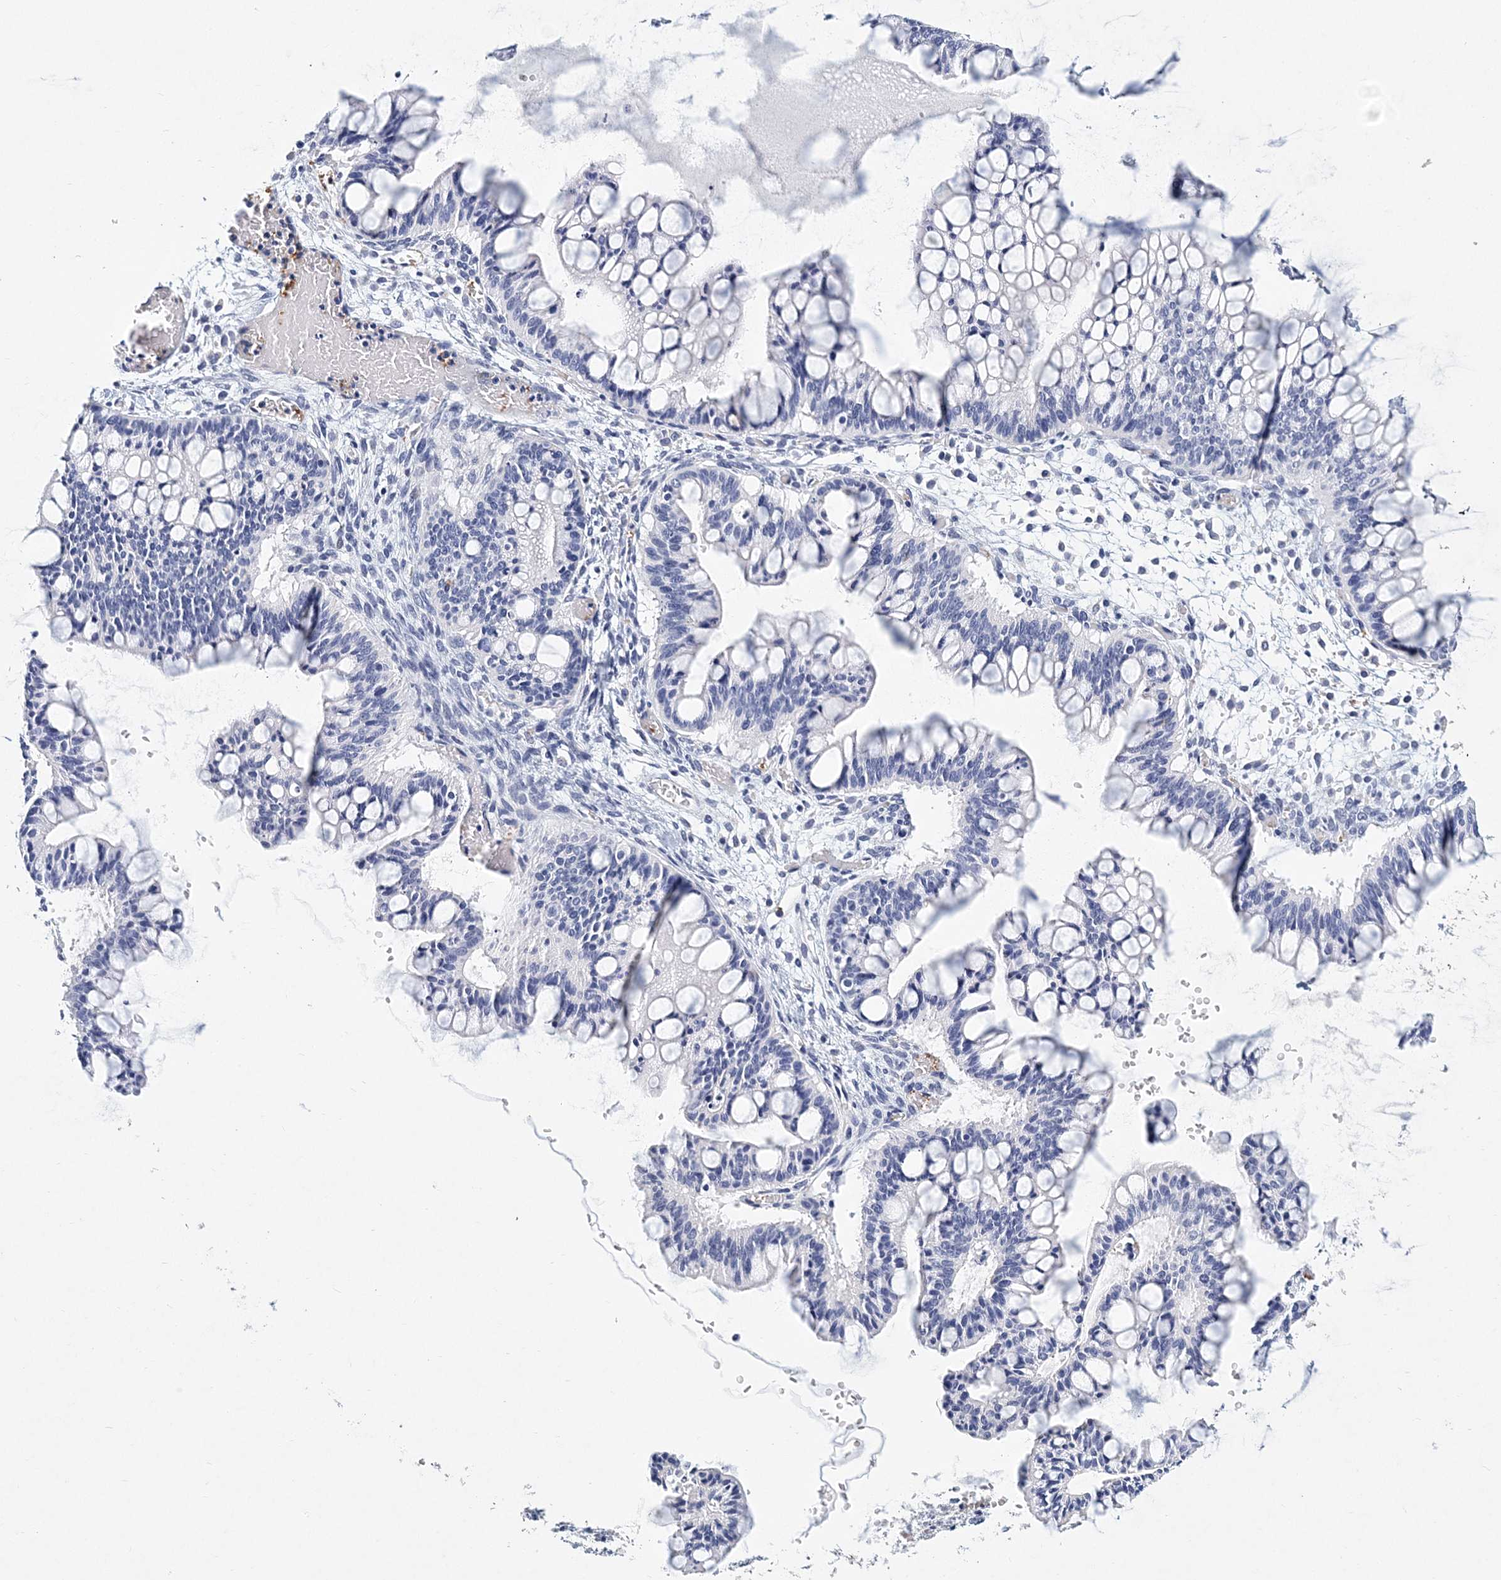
{"staining": {"intensity": "negative", "quantity": "none", "location": "none"}, "tissue": "ovarian cancer", "cell_type": "Tumor cells", "image_type": "cancer", "snomed": [{"axis": "morphology", "description": "Cystadenocarcinoma, mucinous, NOS"}, {"axis": "topography", "description": "Ovary"}], "caption": "Photomicrograph shows no significant protein staining in tumor cells of ovarian cancer (mucinous cystadenocarcinoma).", "gene": "ITGA2B", "patient": {"sex": "female", "age": 73}}